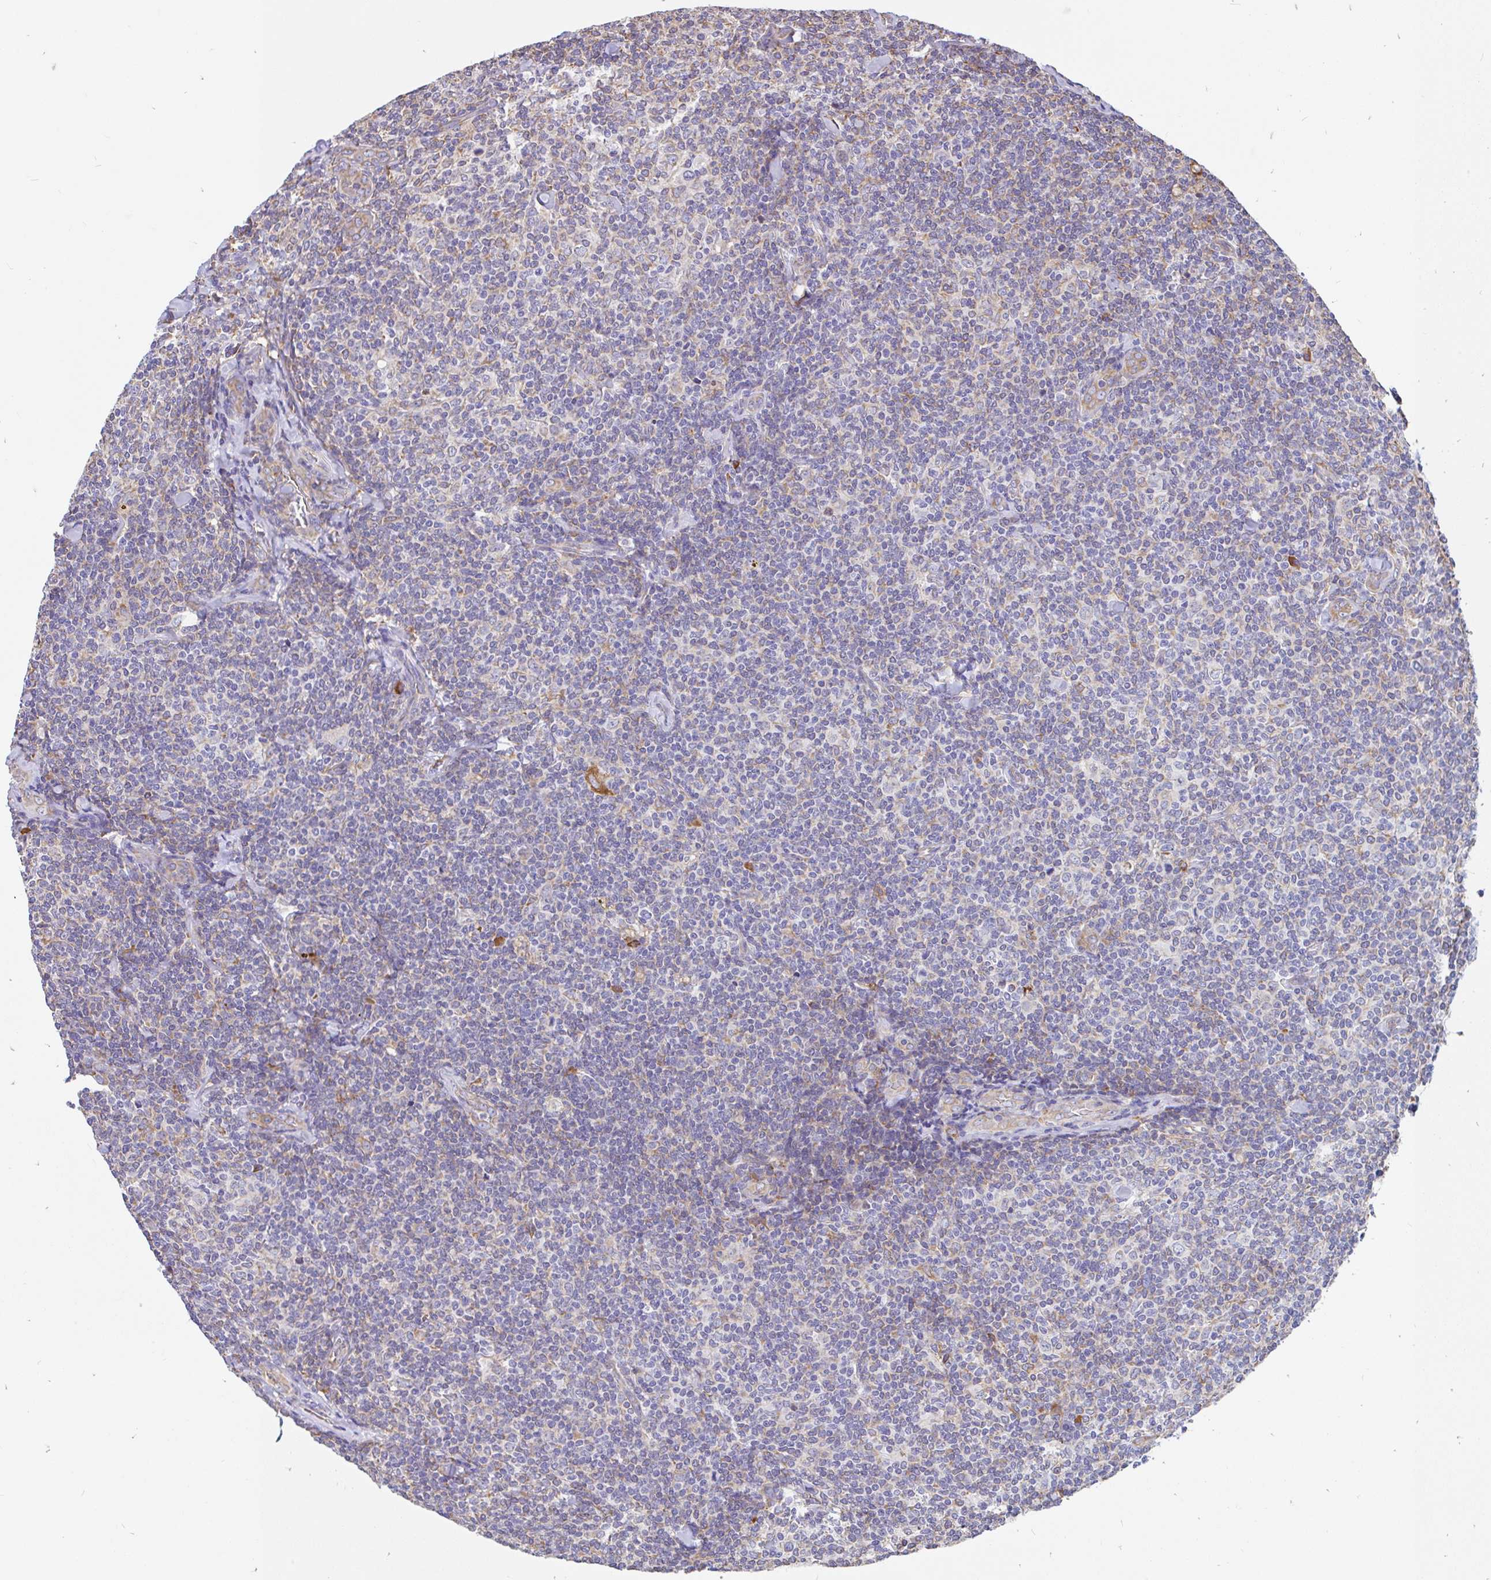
{"staining": {"intensity": "negative", "quantity": "none", "location": "none"}, "tissue": "lymphoma", "cell_type": "Tumor cells", "image_type": "cancer", "snomed": [{"axis": "morphology", "description": "Malignant lymphoma, non-Hodgkin's type, Low grade"}, {"axis": "topography", "description": "Lymph node"}], "caption": "A histopathology image of human lymphoma is negative for staining in tumor cells. (DAB immunohistochemistry, high magnification).", "gene": "EML5", "patient": {"sex": "female", "age": 56}}